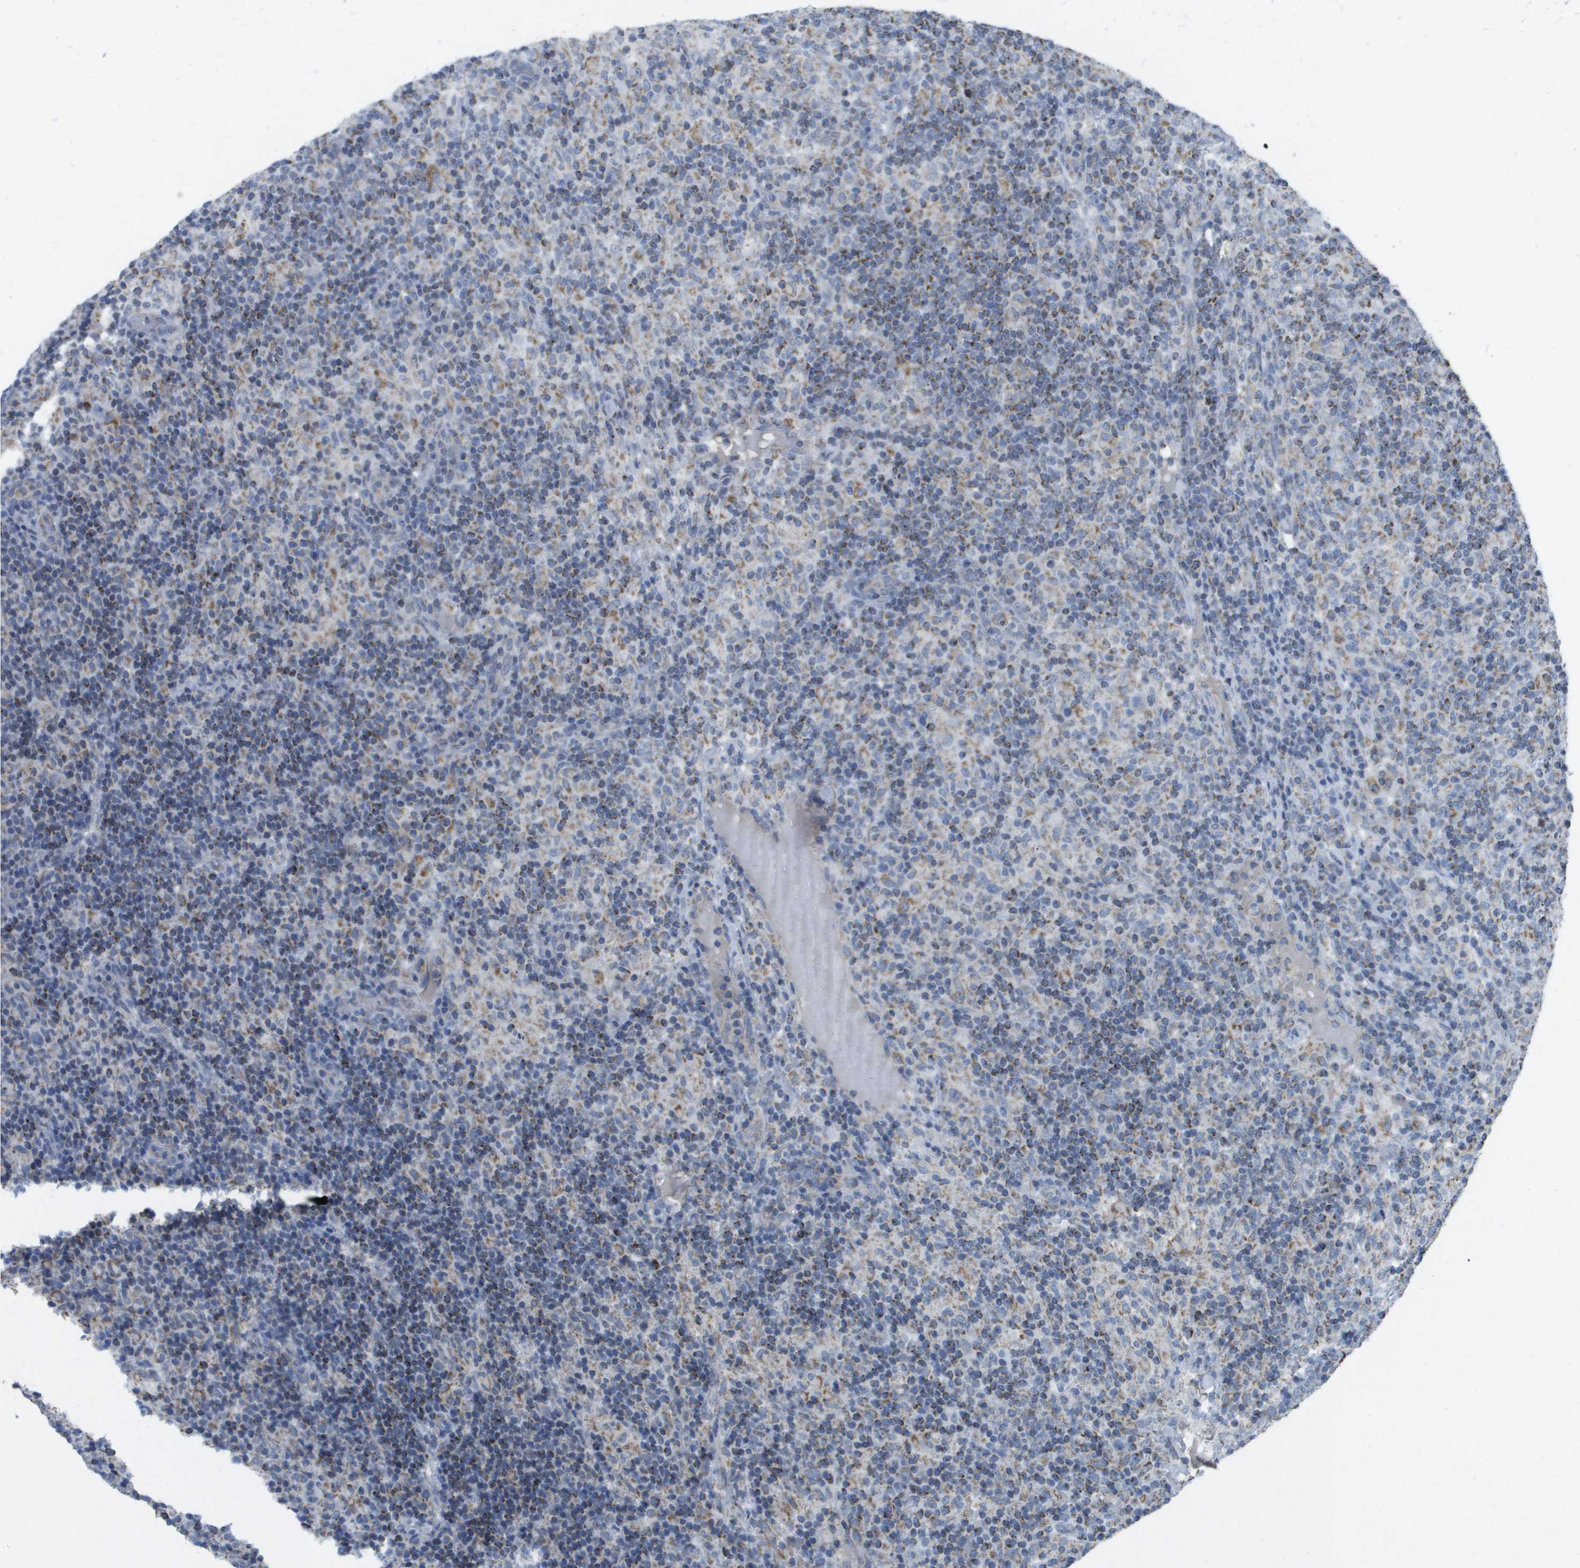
{"staining": {"intensity": "negative", "quantity": "none", "location": "none"}, "tissue": "lymphoma", "cell_type": "Tumor cells", "image_type": "cancer", "snomed": [{"axis": "morphology", "description": "Hodgkin's disease, NOS"}, {"axis": "topography", "description": "Lymph node"}], "caption": "IHC photomicrograph of neoplastic tissue: human lymphoma stained with DAB reveals no significant protein expression in tumor cells.", "gene": "TMEM223", "patient": {"sex": "male", "age": 70}}